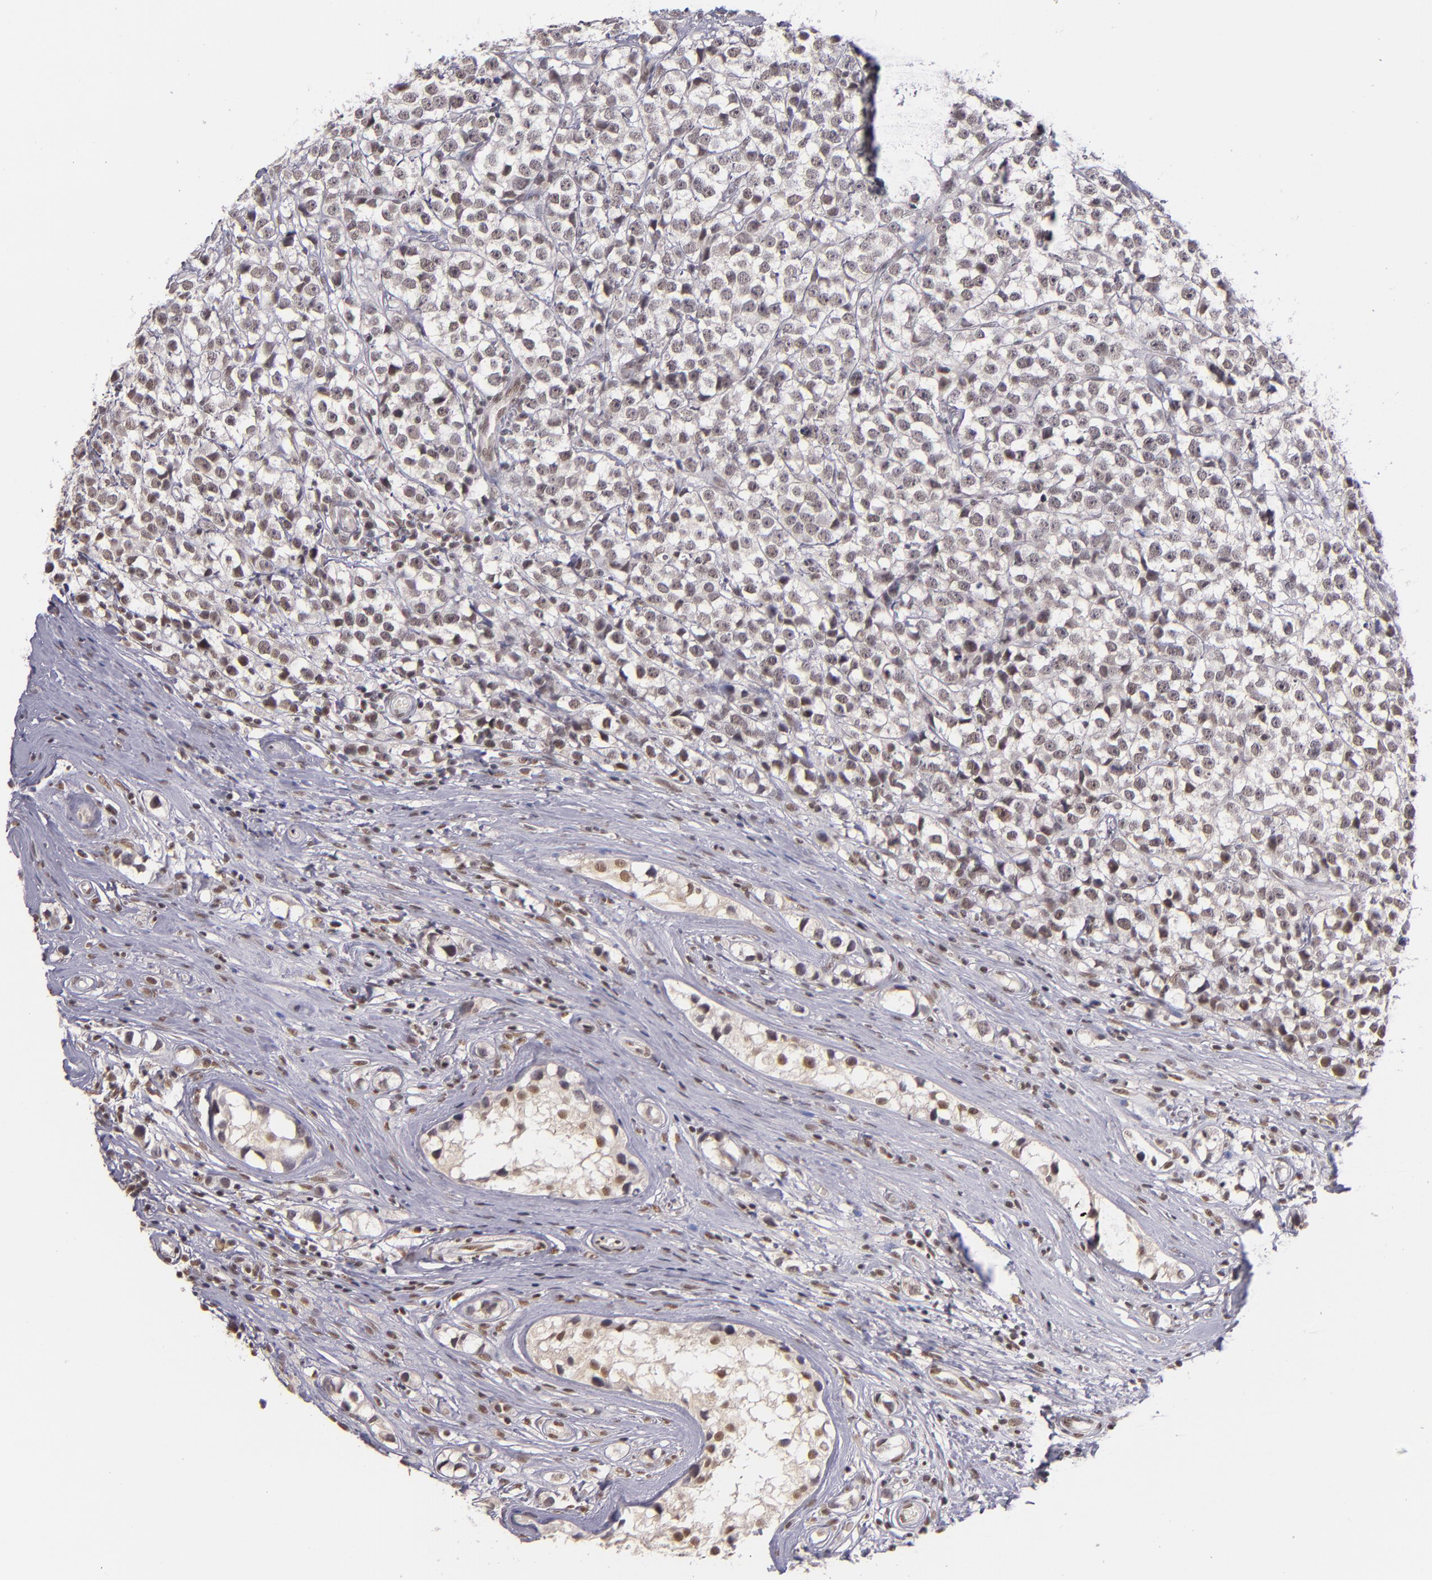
{"staining": {"intensity": "weak", "quantity": ">75%", "location": "nuclear"}, "tissue": "testis cancer", "cell_type": "Tumor cells", "image_type": "cancer", "snomed": [{"axis": "morphology", "description": "Seminoma, NOS"}, {"axis": "topography", "description": "Testis"}], "caption": "Protein expression analysis of testis cancer (seminoma) displays weak nuclear expression in about >75% of tumor cells. The protein of interest is stained brown, and the nuclei are stained in blue (DAB (3,3'-diaminobenzidine) IHC with brightfield microscopy, high magnification).", "gene": "ZNF148", "patient": {"sex": "male", "age": 25}}